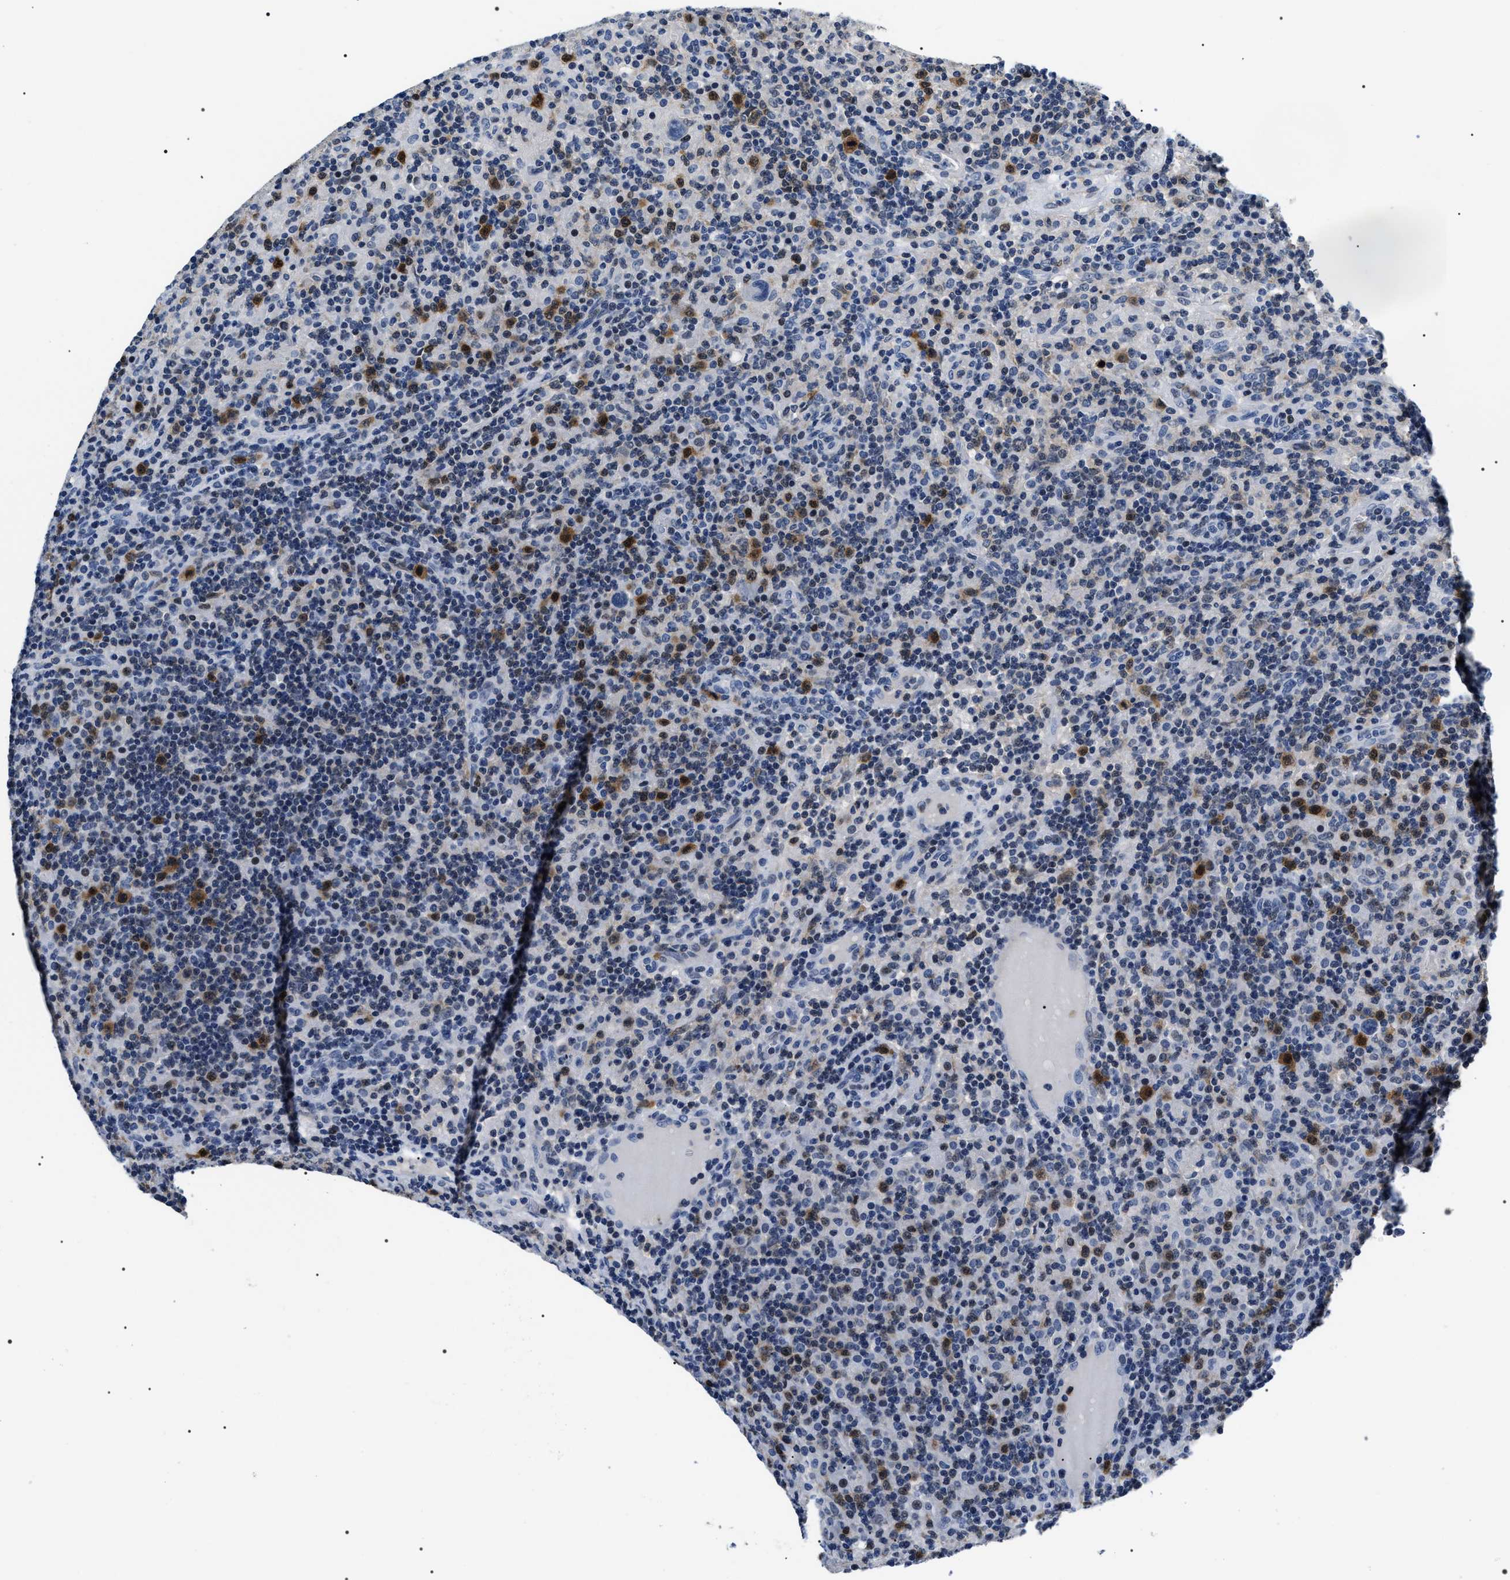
{"staining": {"intensity": "negative", "quantity": "none", "location": "none"}, "tissue": "lymphoma", "cell_type": "Tumor cells", "image_type": "cancer", "snomed": [{"axis": "morphology", "description": "Hodgkin's disease, NOS"}, {"axis": "topography", "description": "Lymph node"}], "caption": "Tumor cells are negative for protein expression in human lymphoma.", "gene": "BAG2", "patient": {"sex": "male", "age": 70}}